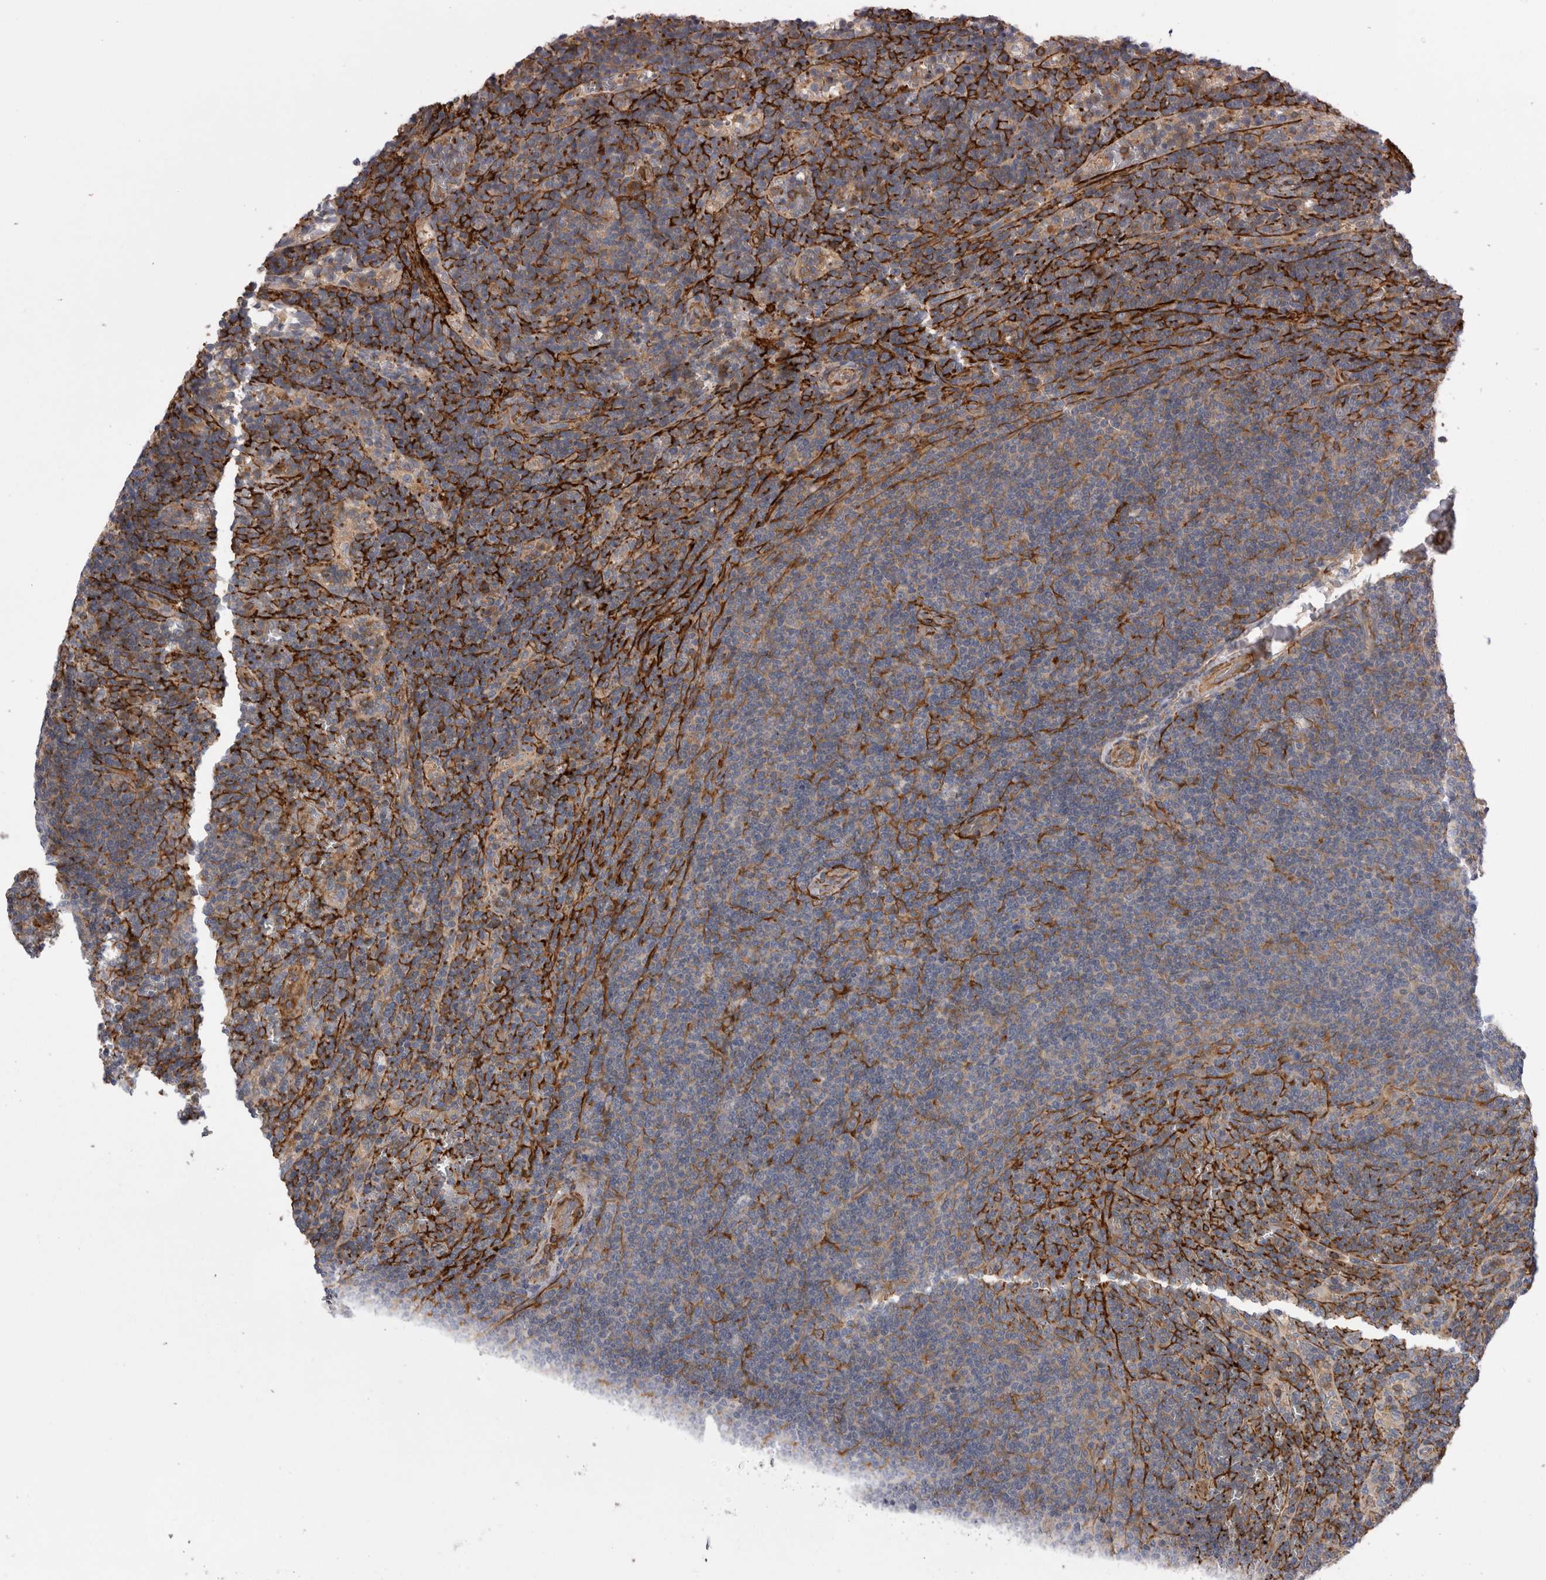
{"staining": {"intensity": "weak", "quantity": "25%-75%", "location": "cytoplasmic/membranous"}, "tissue": "lymphoma", "cell_type": "Tumor cells", "image_type": "cancer", "snomed": [{"axis": "morphology", "description": "Malignant lymphoma, non-Hodgkin's type, Low grade"}, {"axis": "topography", "description": "Spleen"}], "caption": "Low-grade malignant lymphoma, non-Hodgkin's type stained with a brown dye shows weak cytoplasmic/membranous positive positivity in about 25%-75% of tumor cells.", "gene": "EPRS1", "patient": {"sex": "female", "age": 50}}